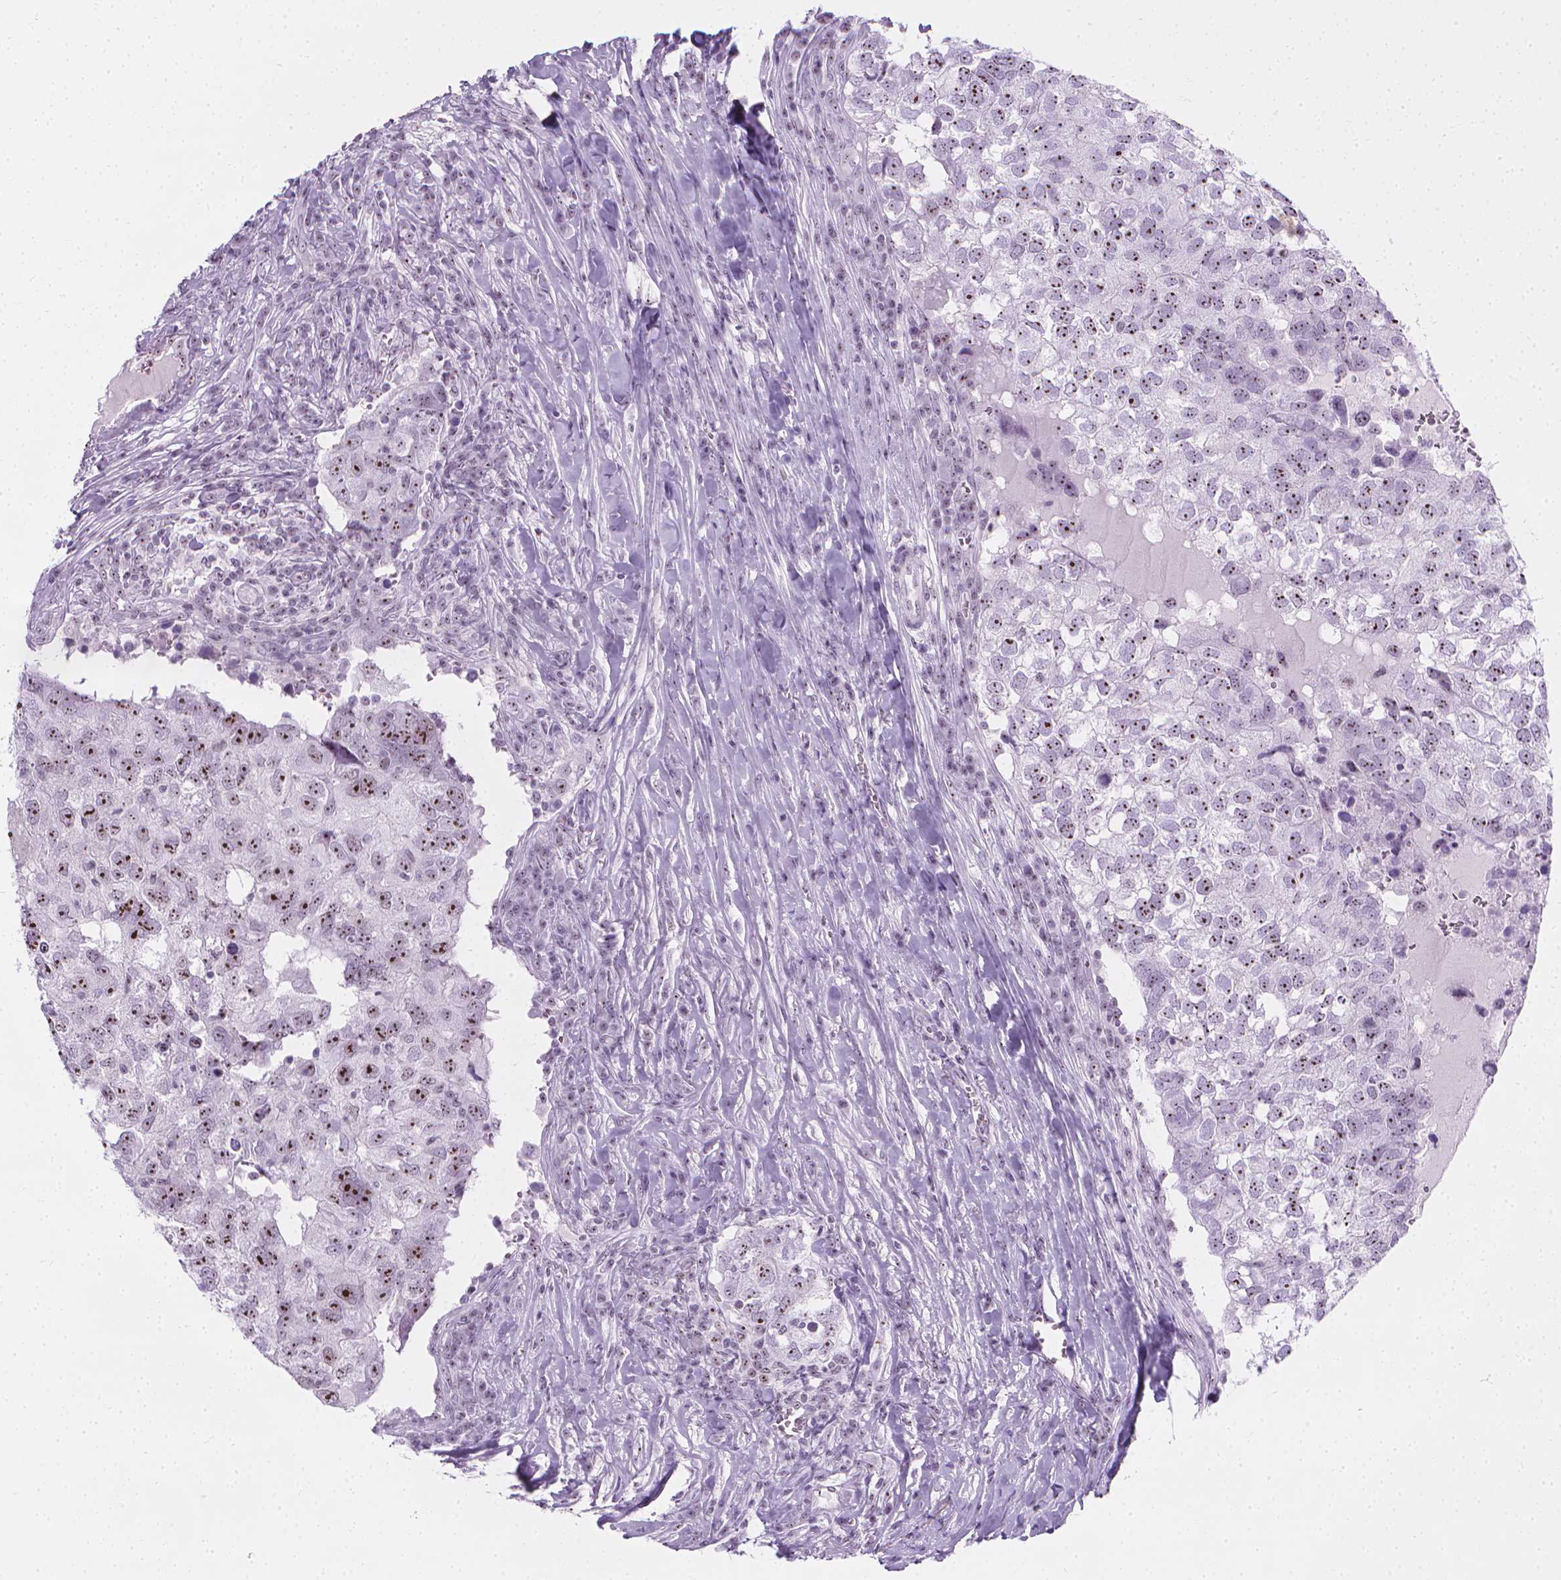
{"staining": {"intensity": "moderate", "quantity": ">75%", "location": "nuclear"}, "tissue": "breast cancer", "cell_type": "Tumor cells", "image_type": "cancer", "snomed": [{"axis": "morphology", "description": "Duct carcinoma"}, {"axis": "topography", "description": "Breast"}], "caption": "DAB immunohistochemical staining of breast cancer exhibits moderate nuclear protein staining in approximately >75% of tumor cells. The staining was performed using DAB, with brown indicating positive protein expression. Nuclei are stained blue with hematoxylin.", "gene": "NOL7", "patient": {"sex": "female", "age": 30}}